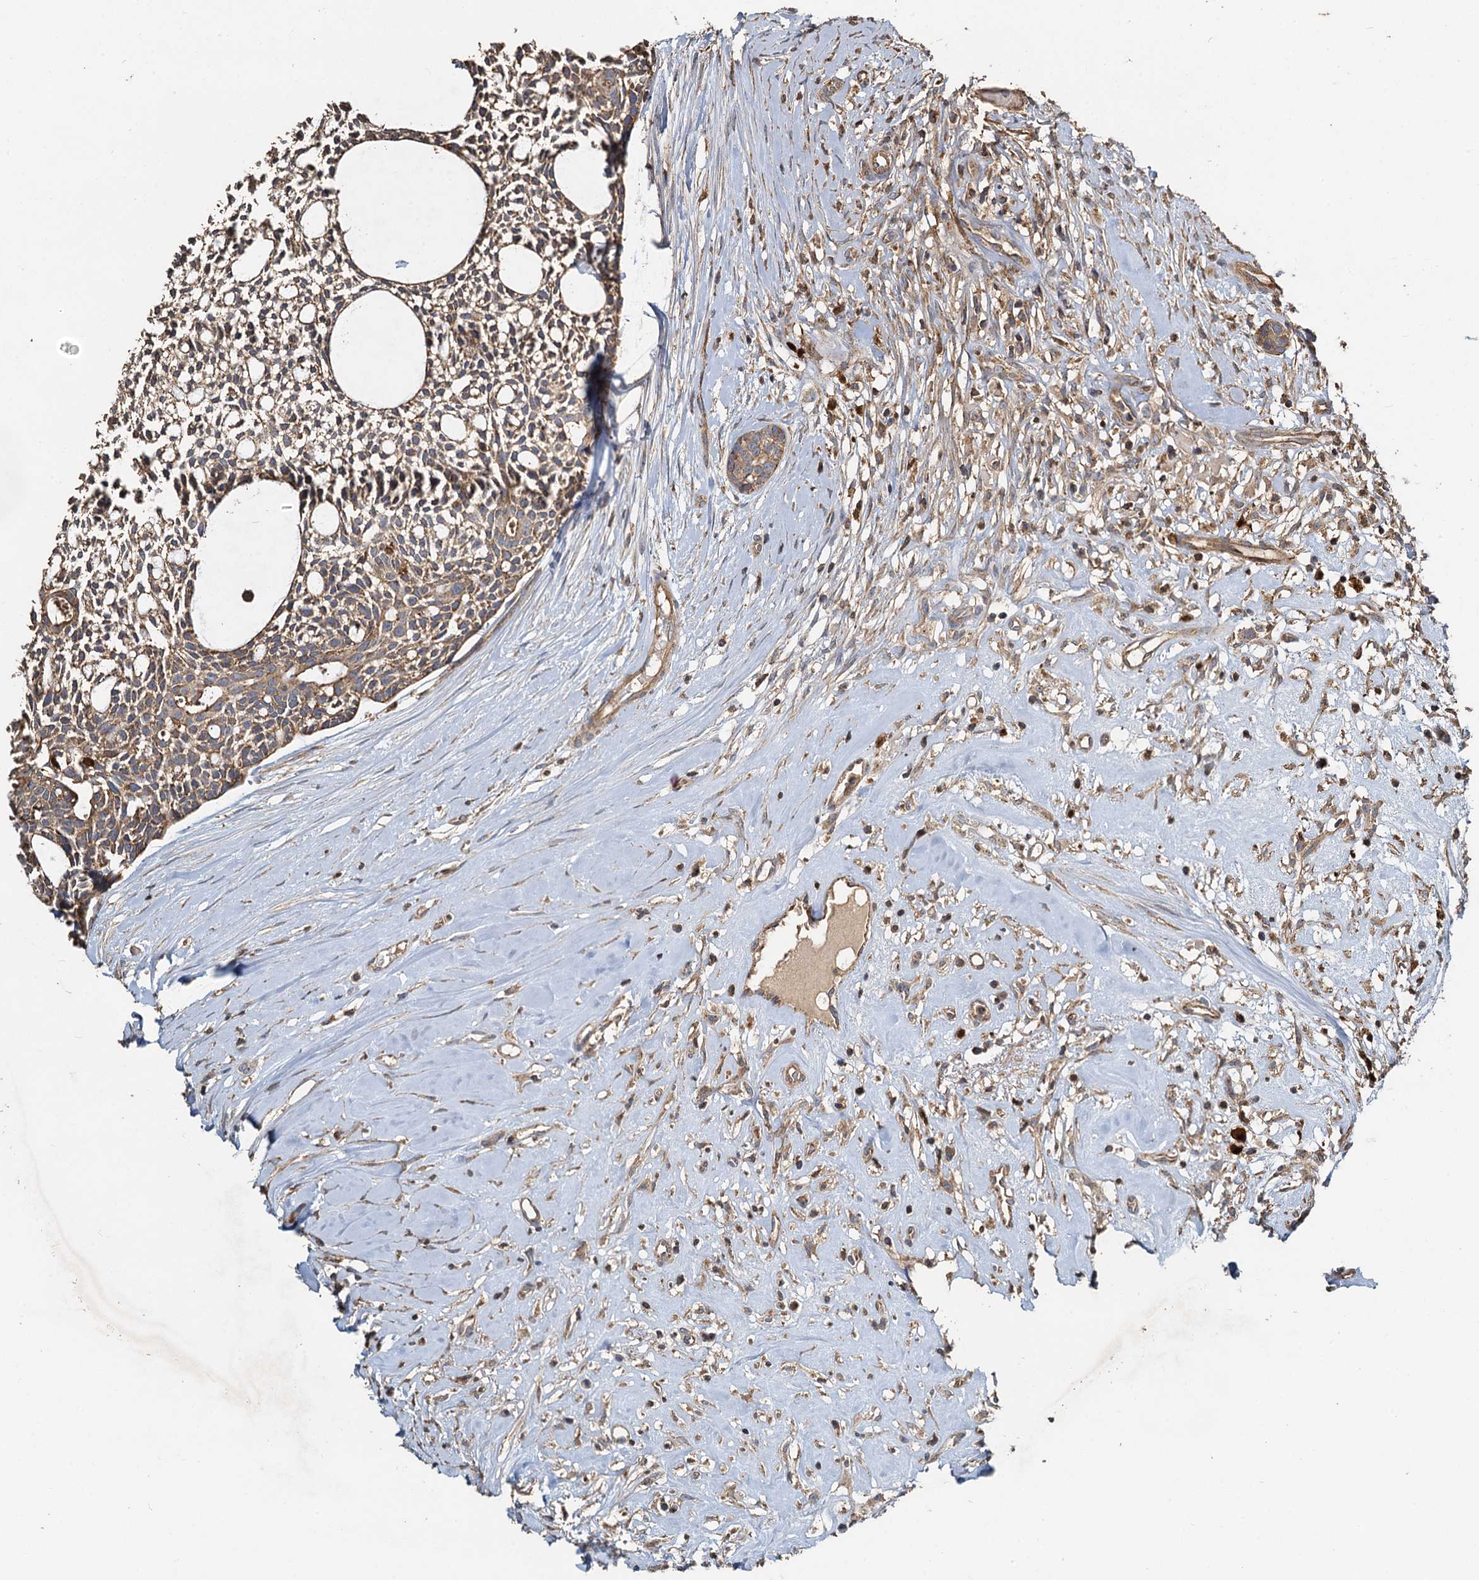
{"staining": {"intensity": "moderate", "quantity": ">75%", "location": "cytoplasmic/membranous"}, "tissue": "head and neck cancer", "cell_type": "Tumor cells", "image_type": "cancer", "snomed": [{"axis": "morphology", "description": "Adenocarcinoma, NOS"}, {"axis": "topography", "description": "Subcutis"}, {"axis": "topography", "description": "Head-Neck"}], "caption": "Head and neck cancer stained with a protein marker reveals moderate staining in tumor cells.", "gene": "SDS", "patient": {"sex": "female", "age": 73}}